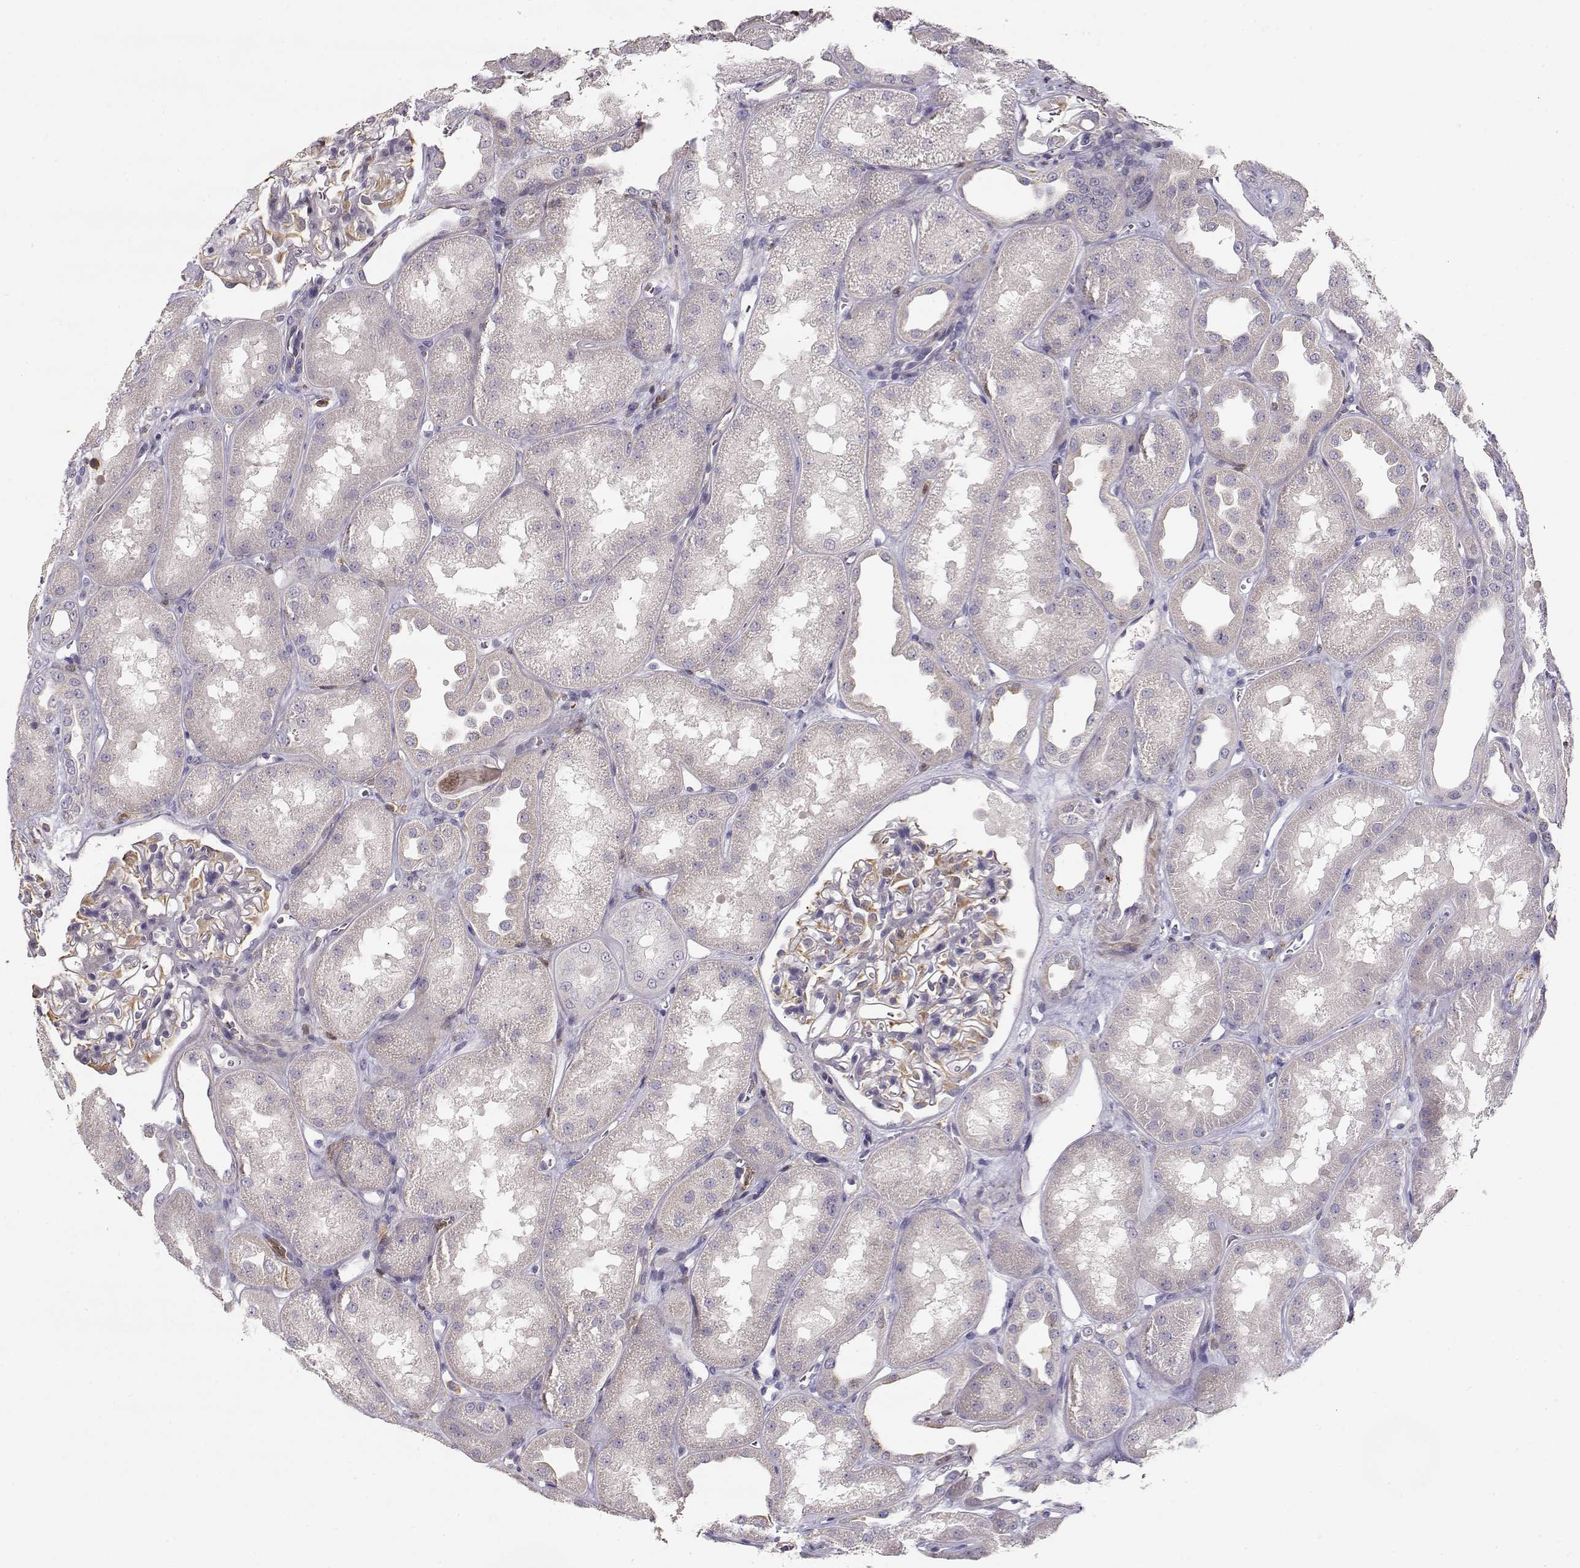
{"staining": {"intensity": "weak", "quantity": "<25%", "location": "cytoplasmic/membranous"}, "tissue": "kidney", "cell_type": "Cells in glomeruli", "image_type": "normal", "snomed": [{"axis": "morphology", "description": "Normal tissue, NOS"}, {"axis": "topography", "description": "Kidney"}], "caption": "Immunohistochemical staining of unremarkable human kidney demonstrates no significant positivity in cells in glomeruli.", "gene": "VAV1", "patient": {"sex": "male", "age": 61}}